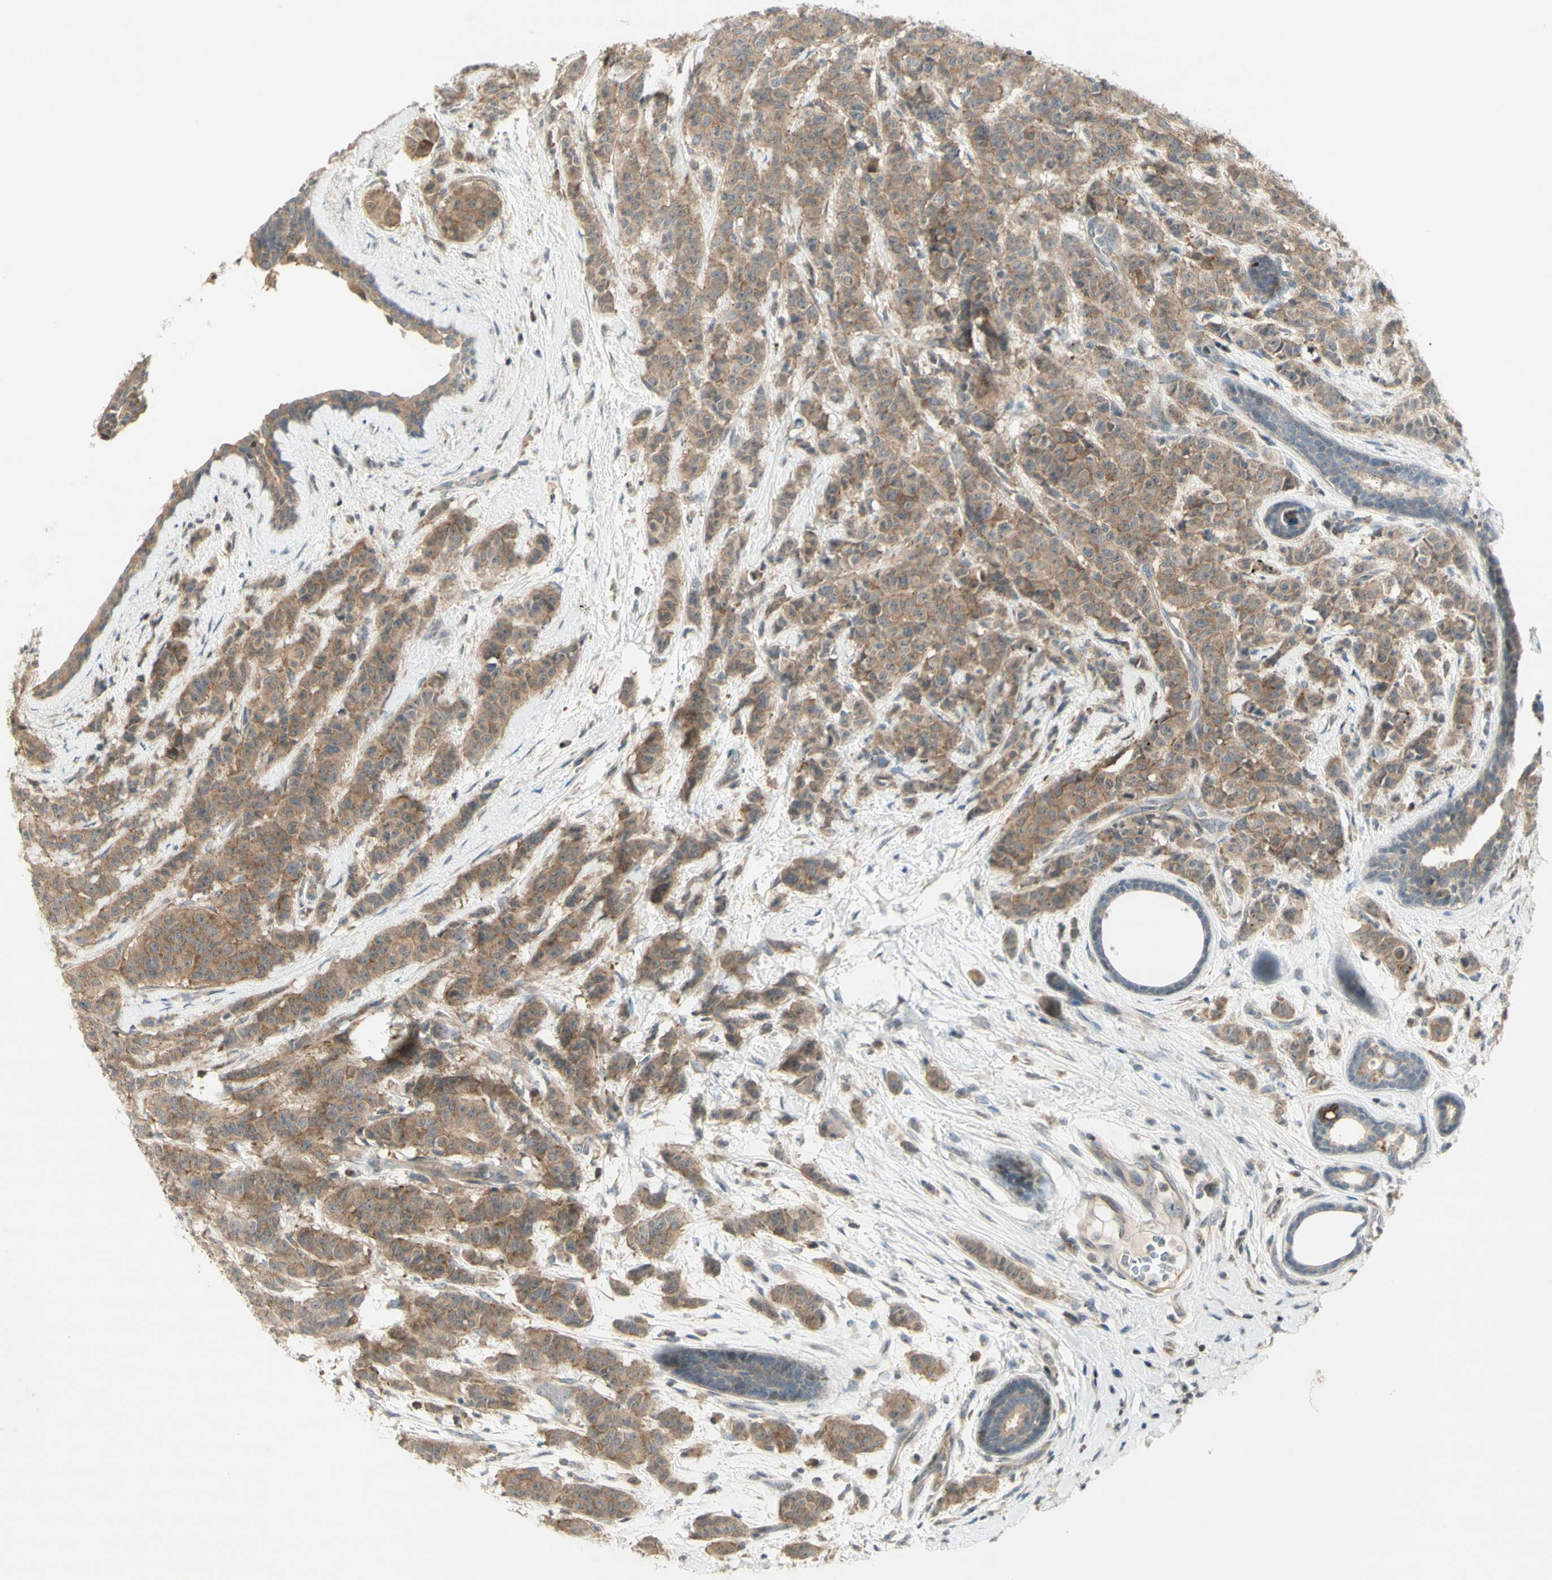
{"staining": {"intensity": "moderate", "quantity": ">75%", "location": "cytoplasmic/membranous"}, "tissue": "breast cancer", "cell_type": "Tumor cells", "image_type": "cancer", "snomed": [{"axis": "morphology", "description": "Normal tissue, NOS"}, {"axis": "morphology", "description": "Duct carcinoma"}, {"axis": "topography", "description": "Breast"}], "caption": "Tumor cells show medium levels of moderate cytoplasmic/membranous expression in about >75% of cells in breast cancer.", "gene": "ETF1", "patient": {"sex": "female", "age": 40}}